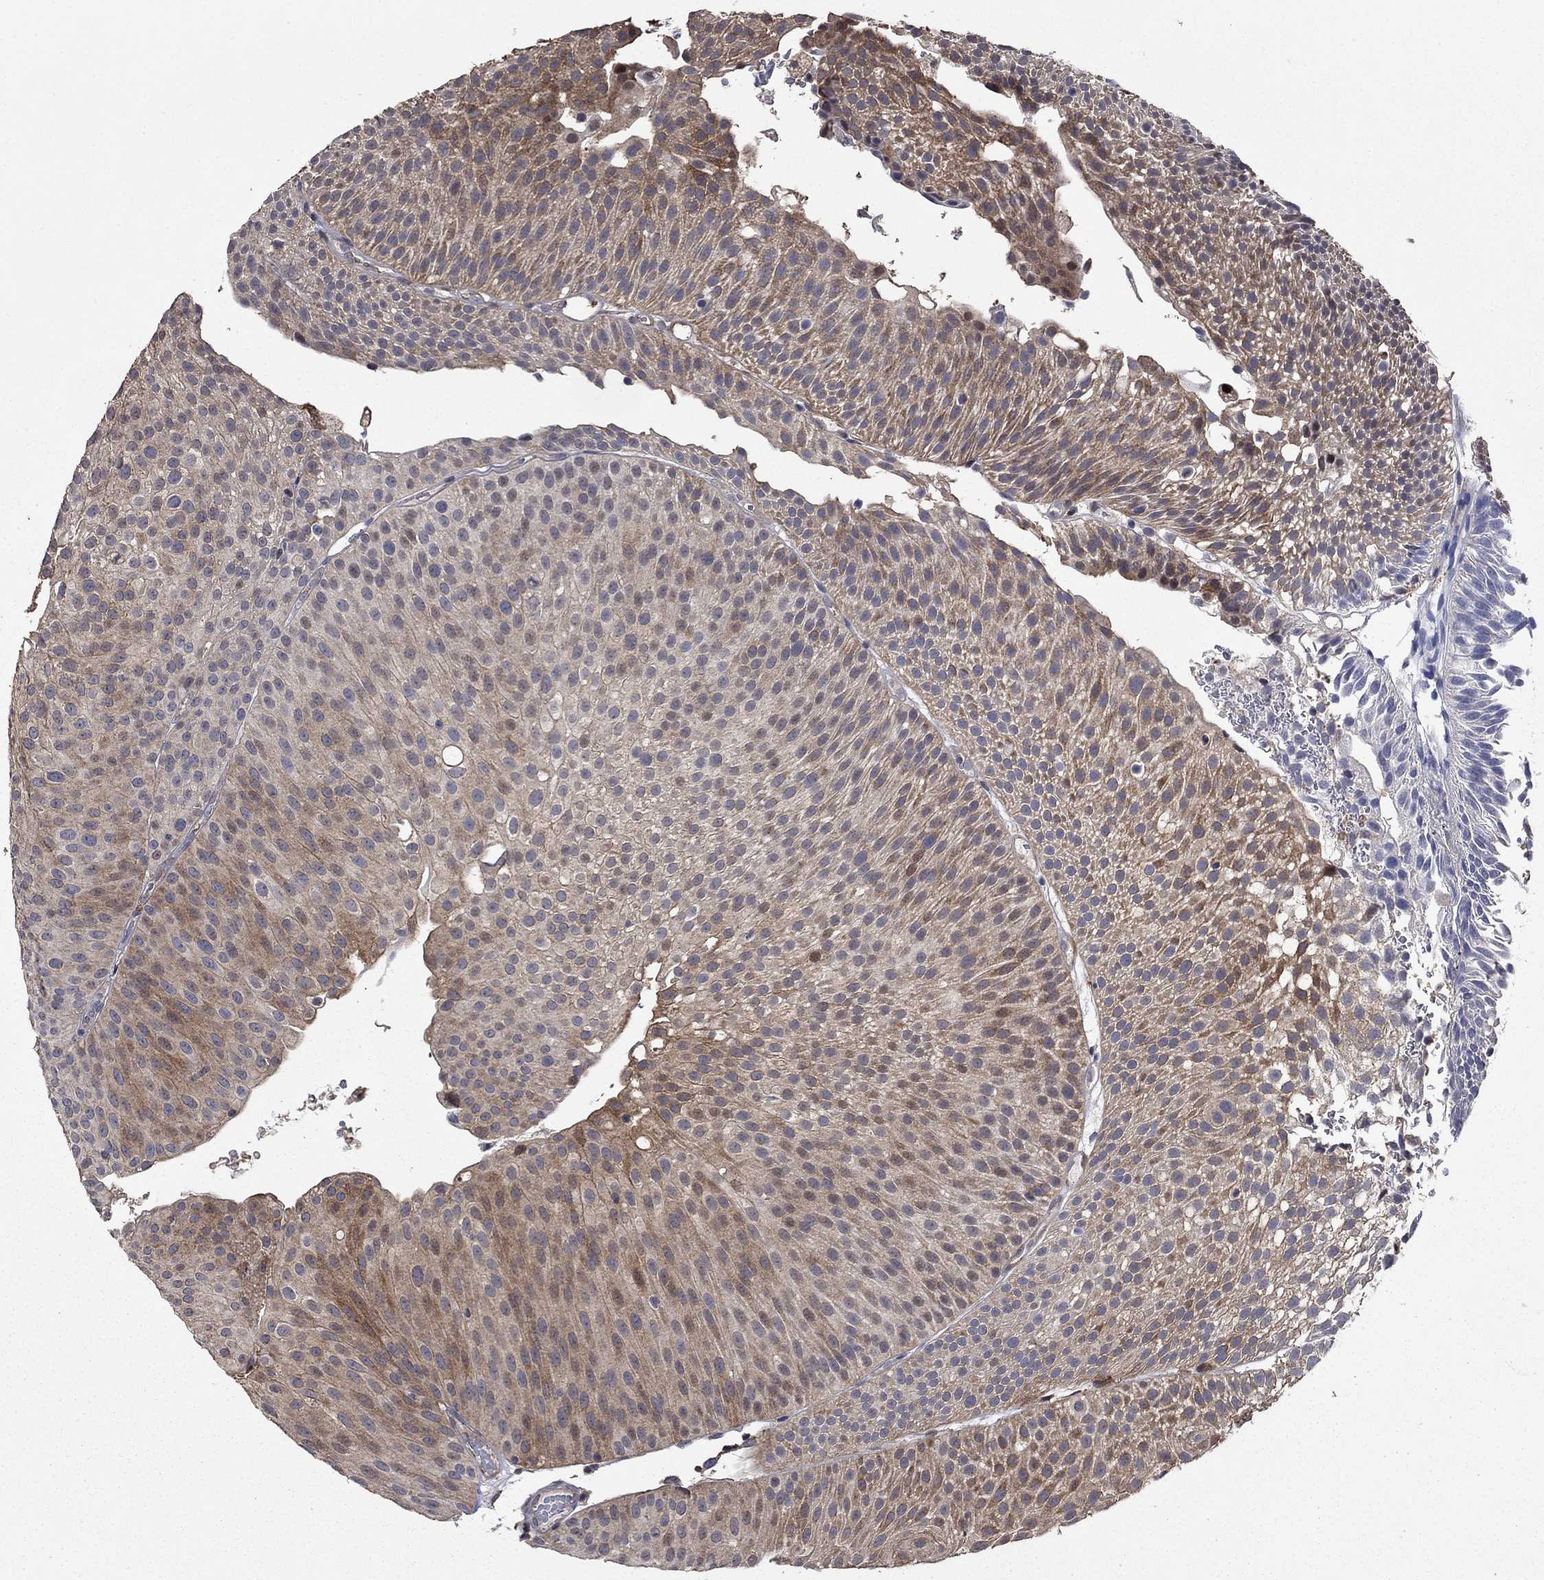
{"staining": {"intensity": "moderate", "quantity": "<25%", "location": "cytoplasmic/membranous"}, "tissue": "urothelial cancer", "cell_type": "Tumor cells", "image_type": "cancer", "snomed": [{"axis": "morphology", "description": "Urothelial carcinoma, Low grade"}, {"axis": "topography", "description": "Urinary bladder"}], "caption": "Tumor cells exhibit moderate cytoplasmic/membranous expression in approximately <25% of cells in urothelial carcinoma (low-grade).", "gene": "DVL1", "patient": {"sex": "male", "age": 65}}